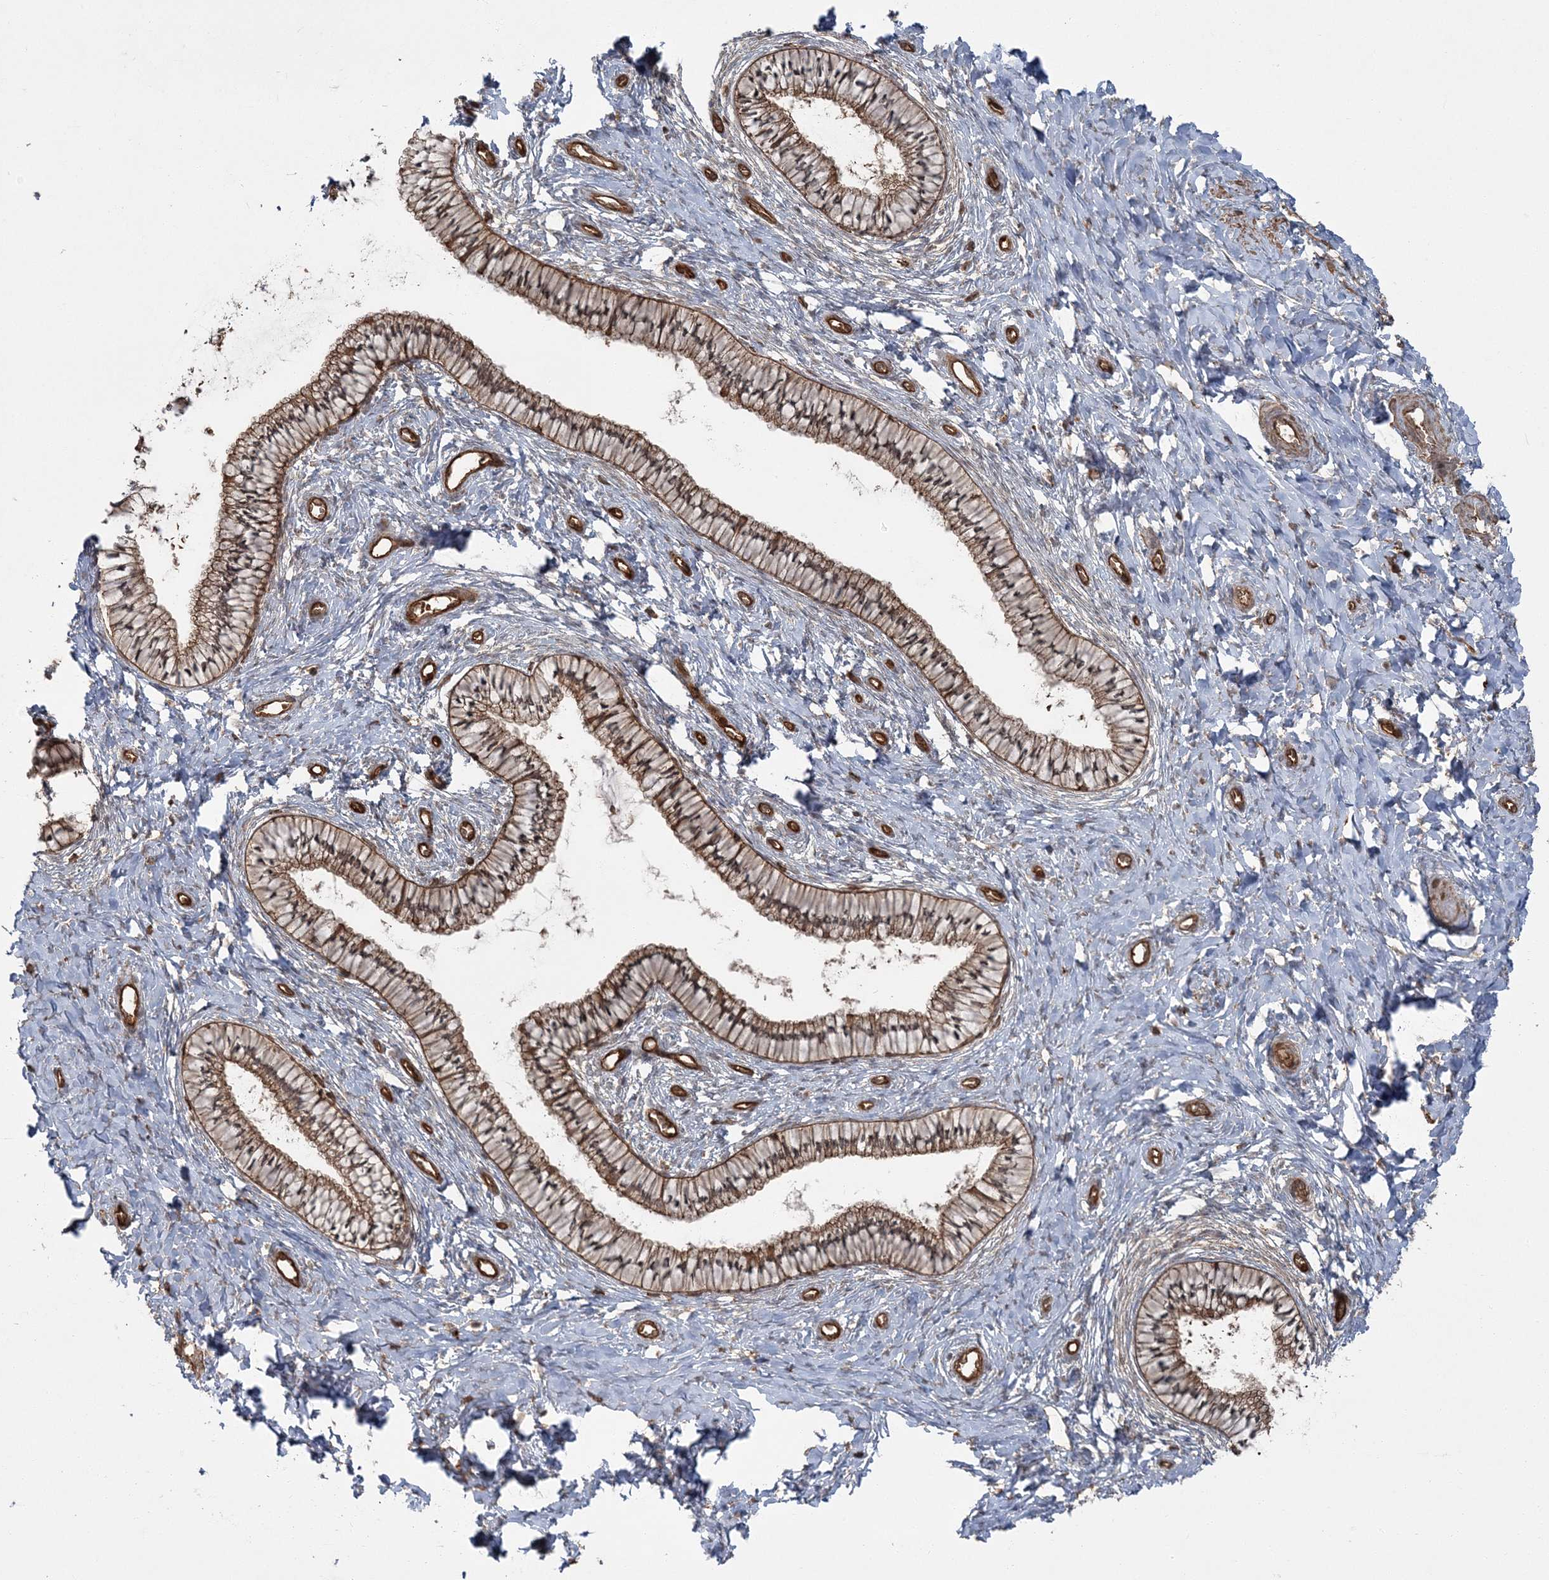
{"staining": {"intensity": "moderate", "quantity": ">75%", "location": "cytoplasmic/membranous"}, "tissue": "cervix", "cell_type": "Glandular cells", "image_type": "normal", "snomed": [{"axis": "morphology", "description": "Normal tissue, NOS"}, {"axis": "topography", "description": "Cervix"}], "caption": "Glandular cells reveal medium levels of moderate cytoplasmic/membranous positivity in about >75% of cells in normal human cervix.", "gene": "RGCC", "patient": {"sex": "female", "age": 36}}